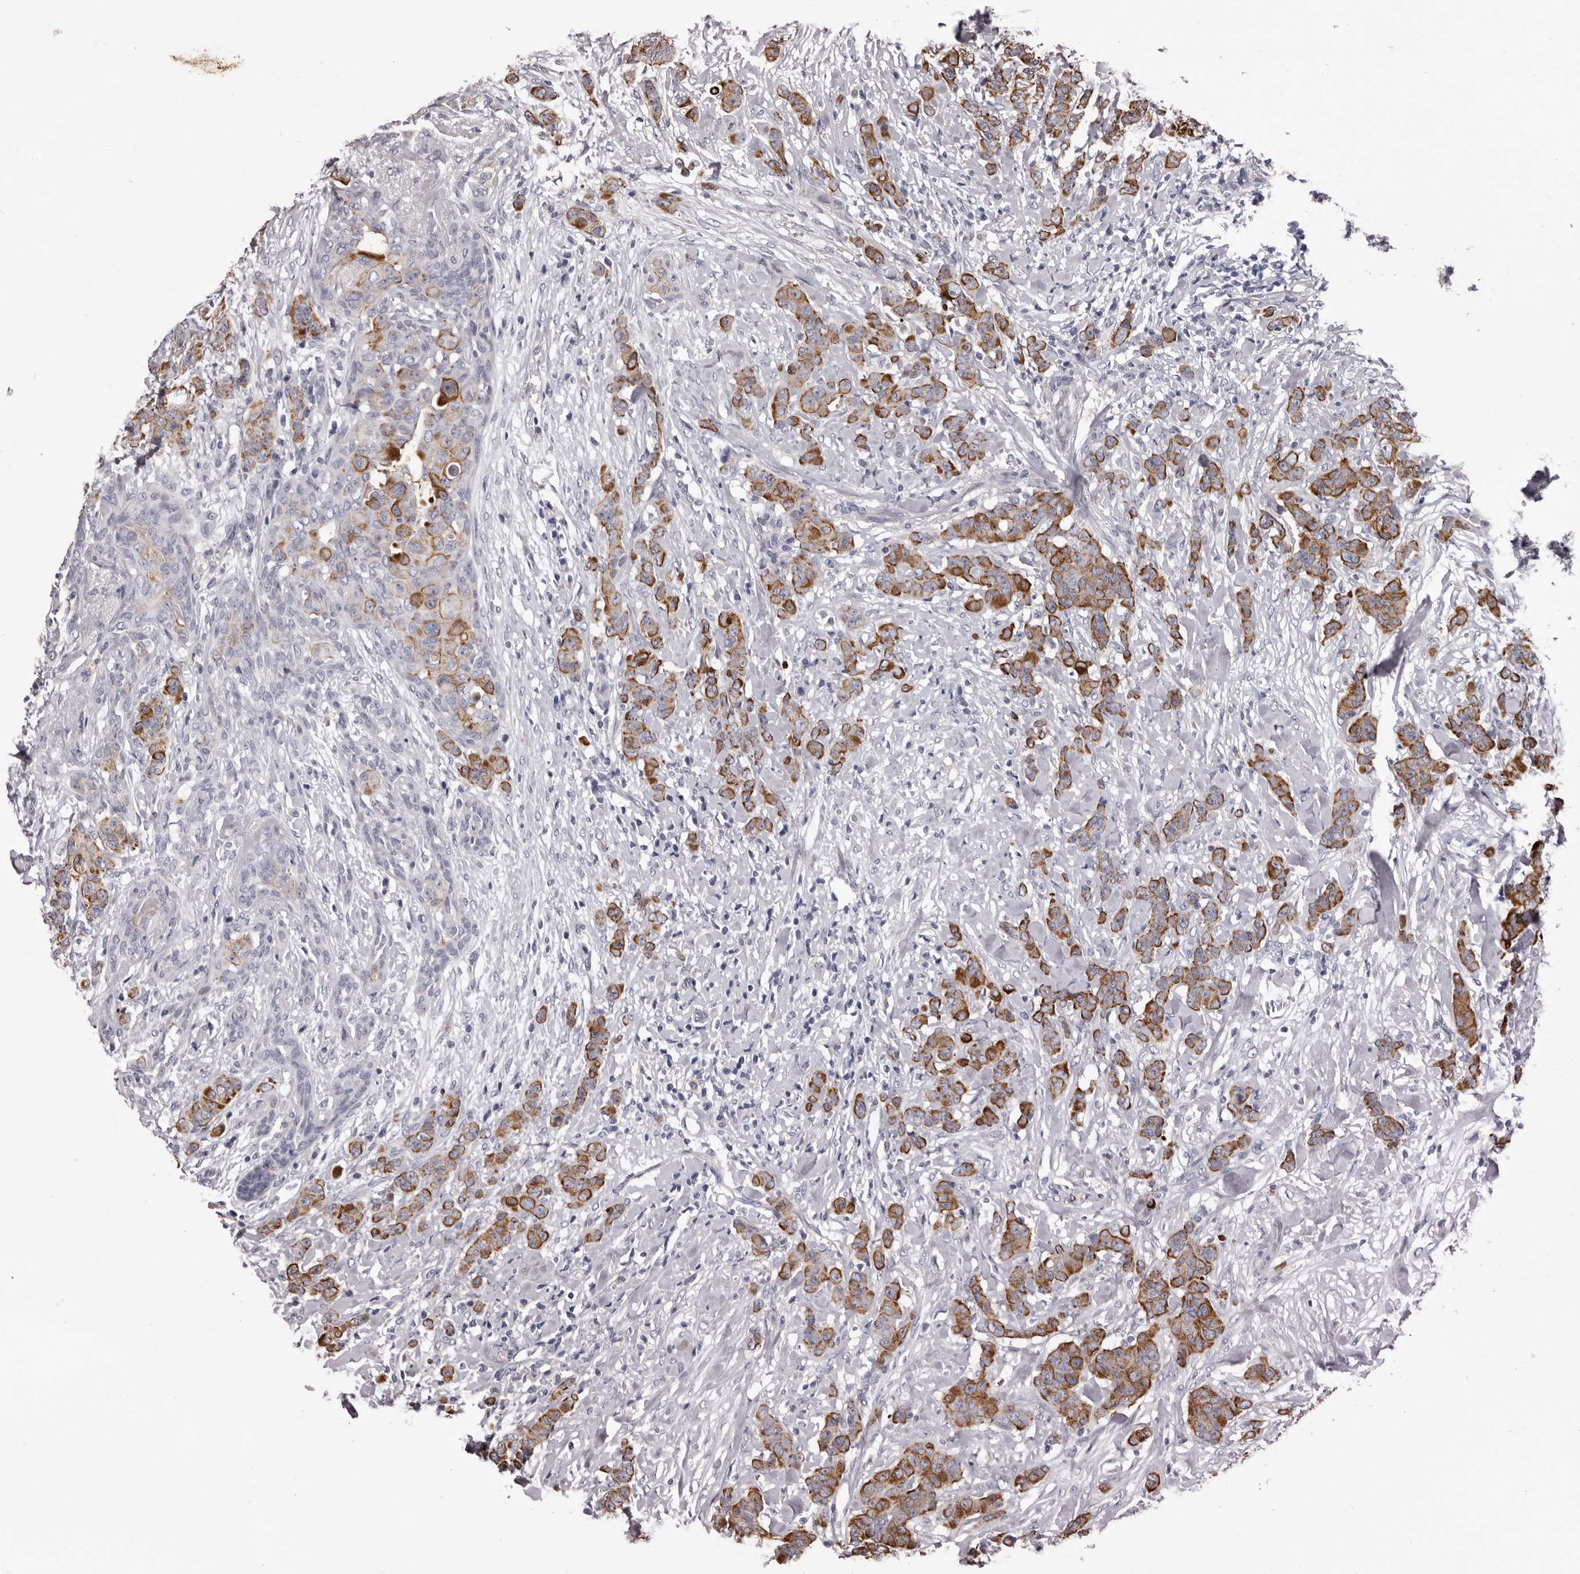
{"staining": {"intensity": "strong", "quantity": ">75%", "location": "cytoplasmic/membranous"}, "tissue": "breast cancer", "cell_type": "Tumor cells", "image_type": "cancer", "snomed": [{"axis": "morphology", "description": "Duct carcinoma"}, {"axis": "topography", "description": "Breast"}], "caption": "Protein expression analysis of human breast cancer reveals strong cytoplasmic/membranous staining in about >75% of tumor cells.", "gene": "LPAR6", "patient": {"sex": "female", "age": 40}}